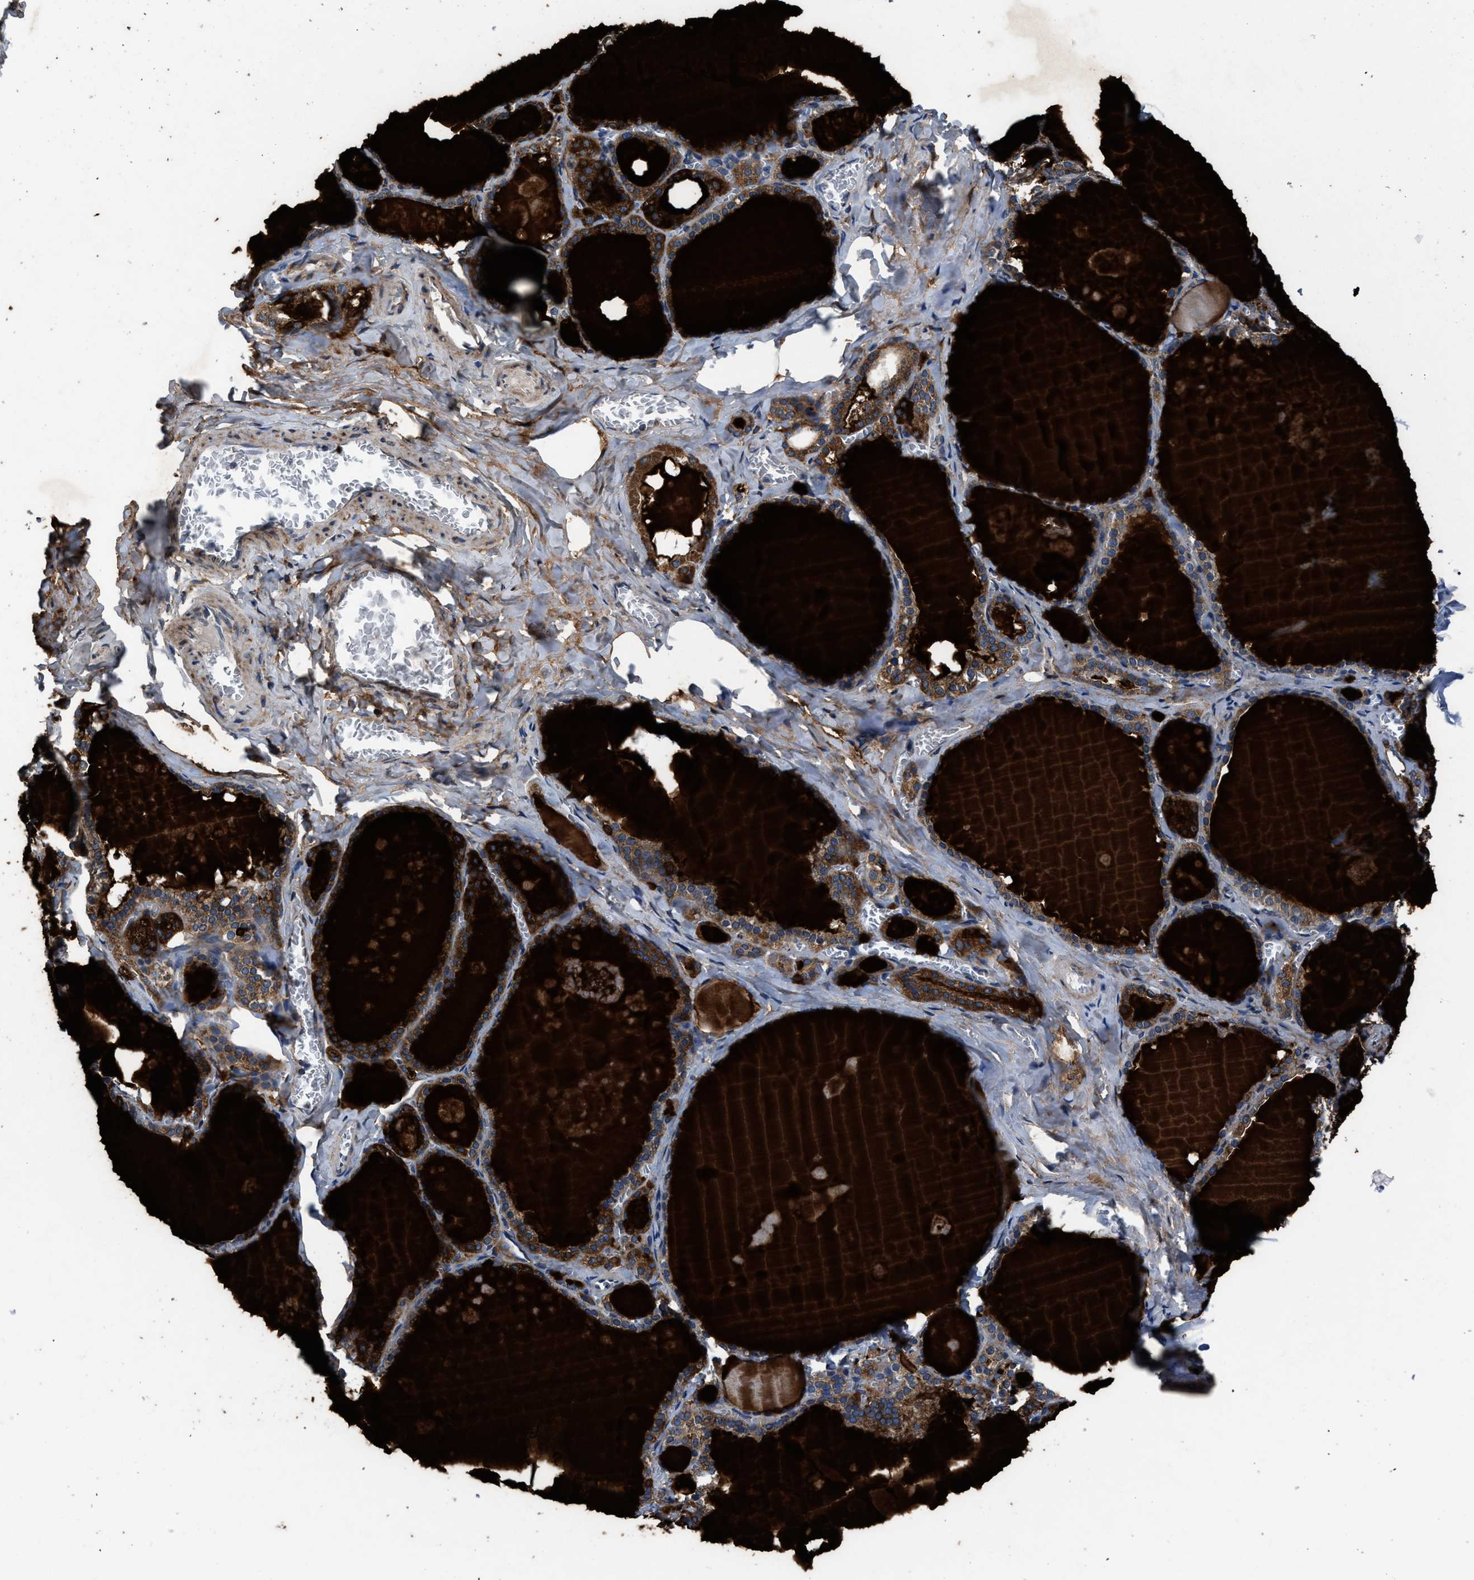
{"staining": {"intensity": "moderate", "quantity": ">75%", "location": "cytoplasmic/membranous"}, "tissue": "thyroid gland", "cell_type": "Glandular cells", "image_type": "normal", "snomed": [{"axis": "morphology", "description": "Normal tissue, NOS"}, {"axis": "topography", "description": "Thyroid gland"}], "caption": "The immunohistochemical stain shows moderate cytoplasmic/membranous staining in glandular cells of benign thyroid gland. (DAB (3,3'-diaminobenzidine) = brown stain, brightfield microscopy at high magnification).", "gene": "PDP1", "patient": {"sex": "male", "age": 56}}